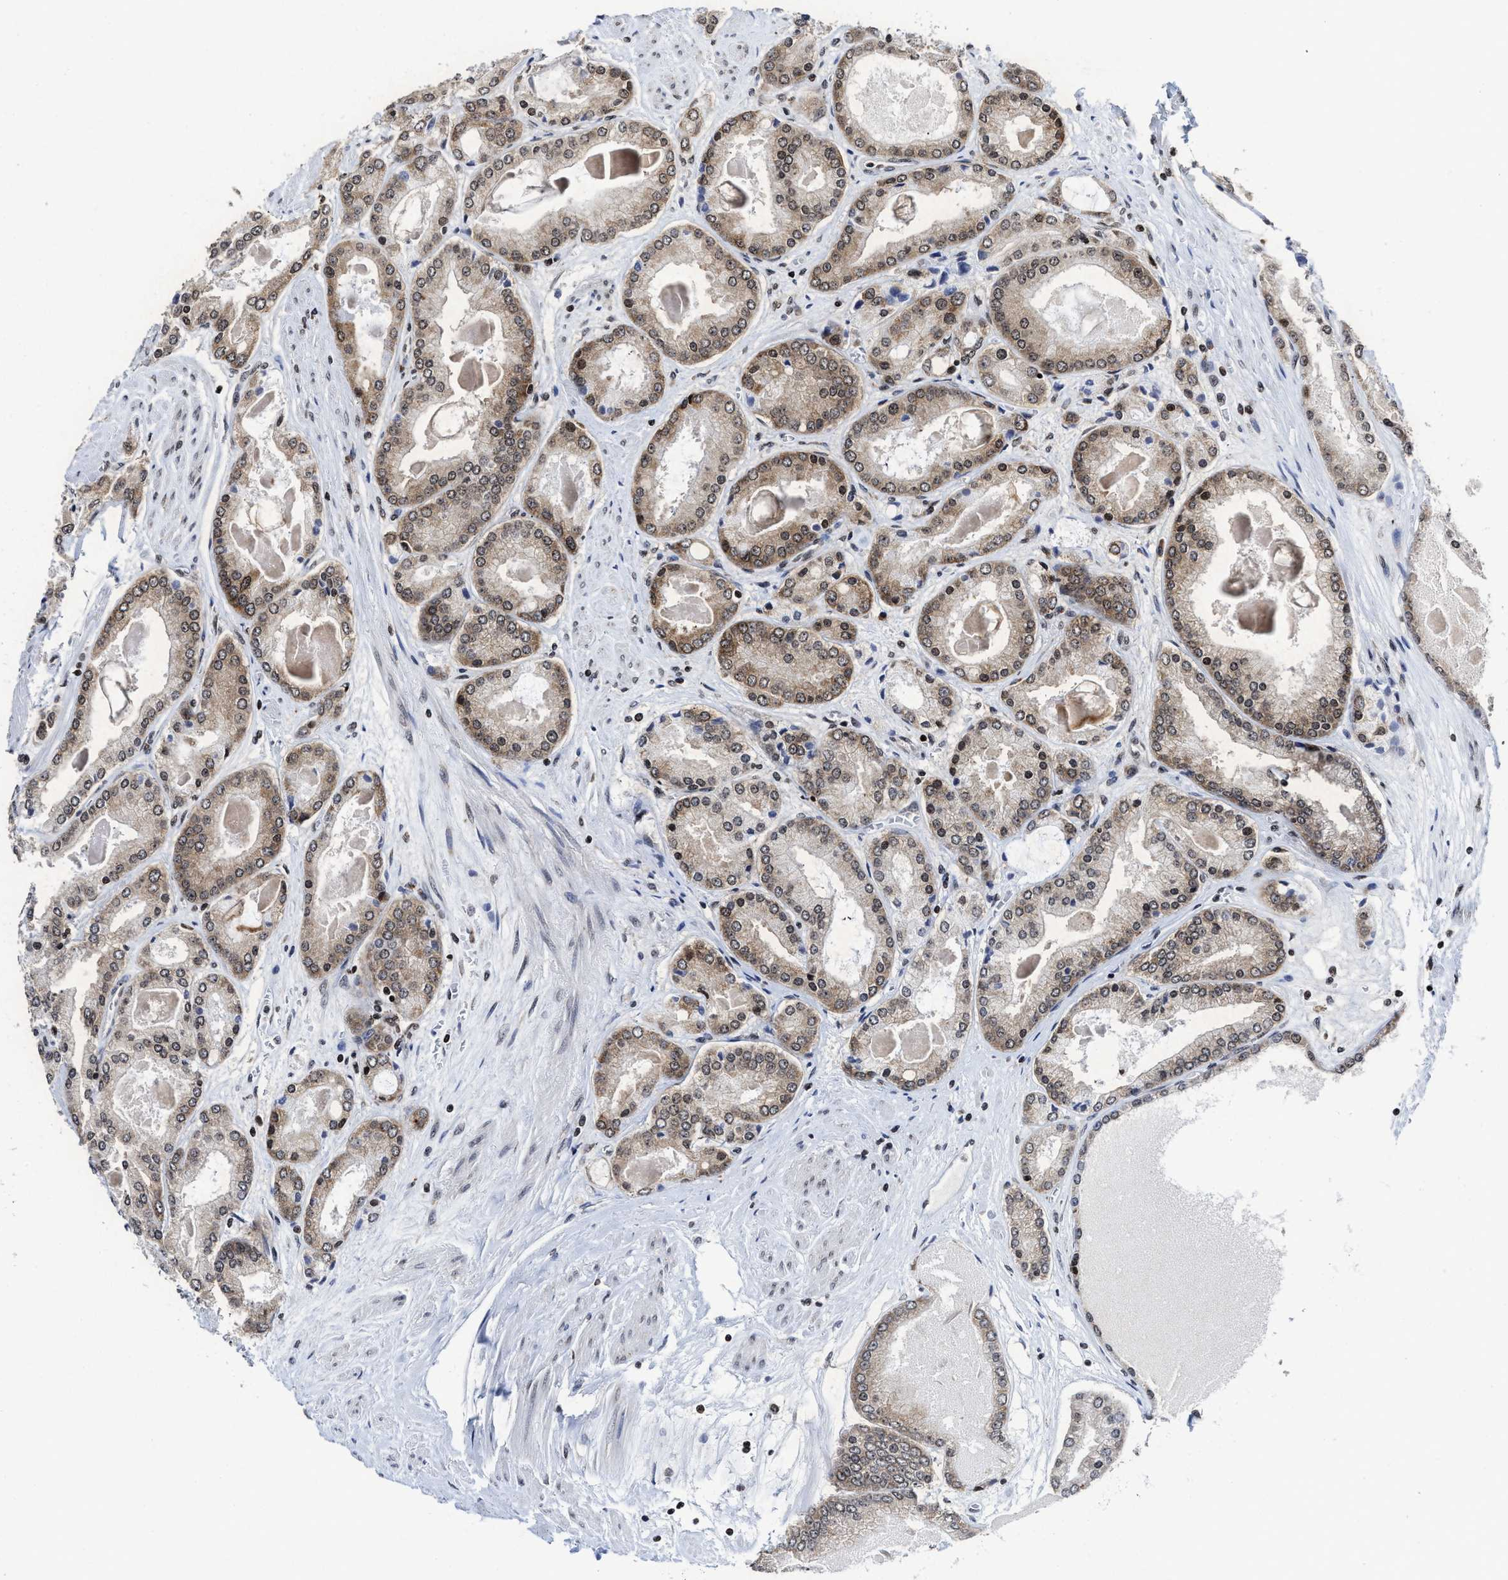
{"staining": {"intensity": "moderate", "quantity": ">75%", "location": "cytoplasmic/membranous,nuclear"}, "tissue": "prostate cancer", "cell_type": "Tumor cells", "image_type": "cancer", "snomed": [{"axis": "morphology", "description": "Adenocarcinoma, High grade"}, {"axis": "topography", "description": "Prostate"}], "caption": "Moderate cytoplasmic/membranous and nuclear protein staining is seen in about >75% of tumor cells in prostate cancer (high-grade adenocarcinoma).", "gene": "ALYREF", "patient": {"sex": "male", "age": 59}}